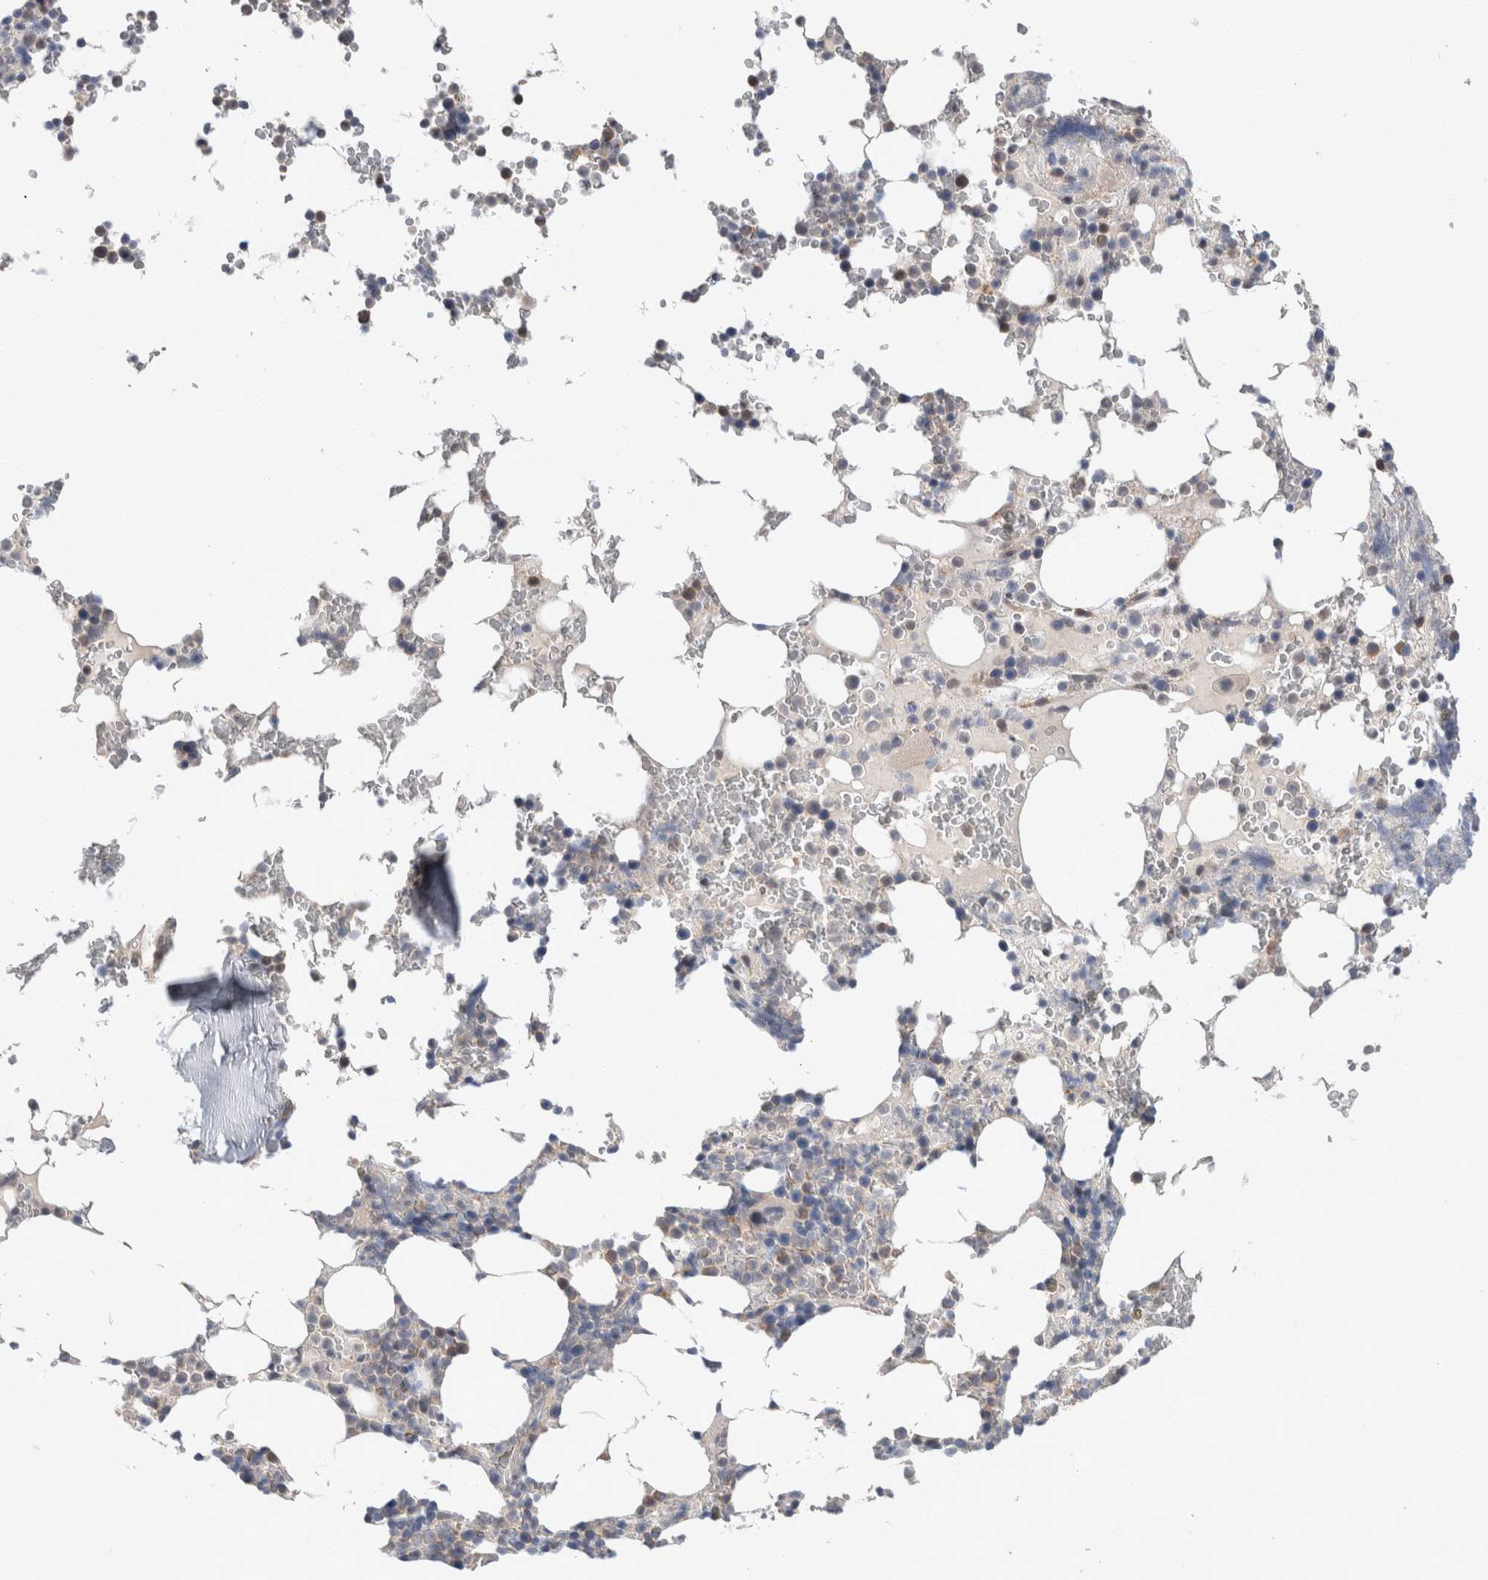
{"staining": {"intensity": "weak", "quantity": "<25%", "location": "cytoplasmic/membranous"}, "tissue": "bone marrow", "cell_type": "Hematopoietic cells", "image_type": "normal", "snomed": [{"axis": "morphology", "description": "Normal tissue, NOS"}, {"axis": "topography", "description": "Bone marrow"}], "caption": "Immunohistochemistry of normal bone marrow displays no staining in hematopoietic cells. Nuclei are stained in blue.", "gene": "MRPL37", "patient": {"sex": "male", "age": 58}}